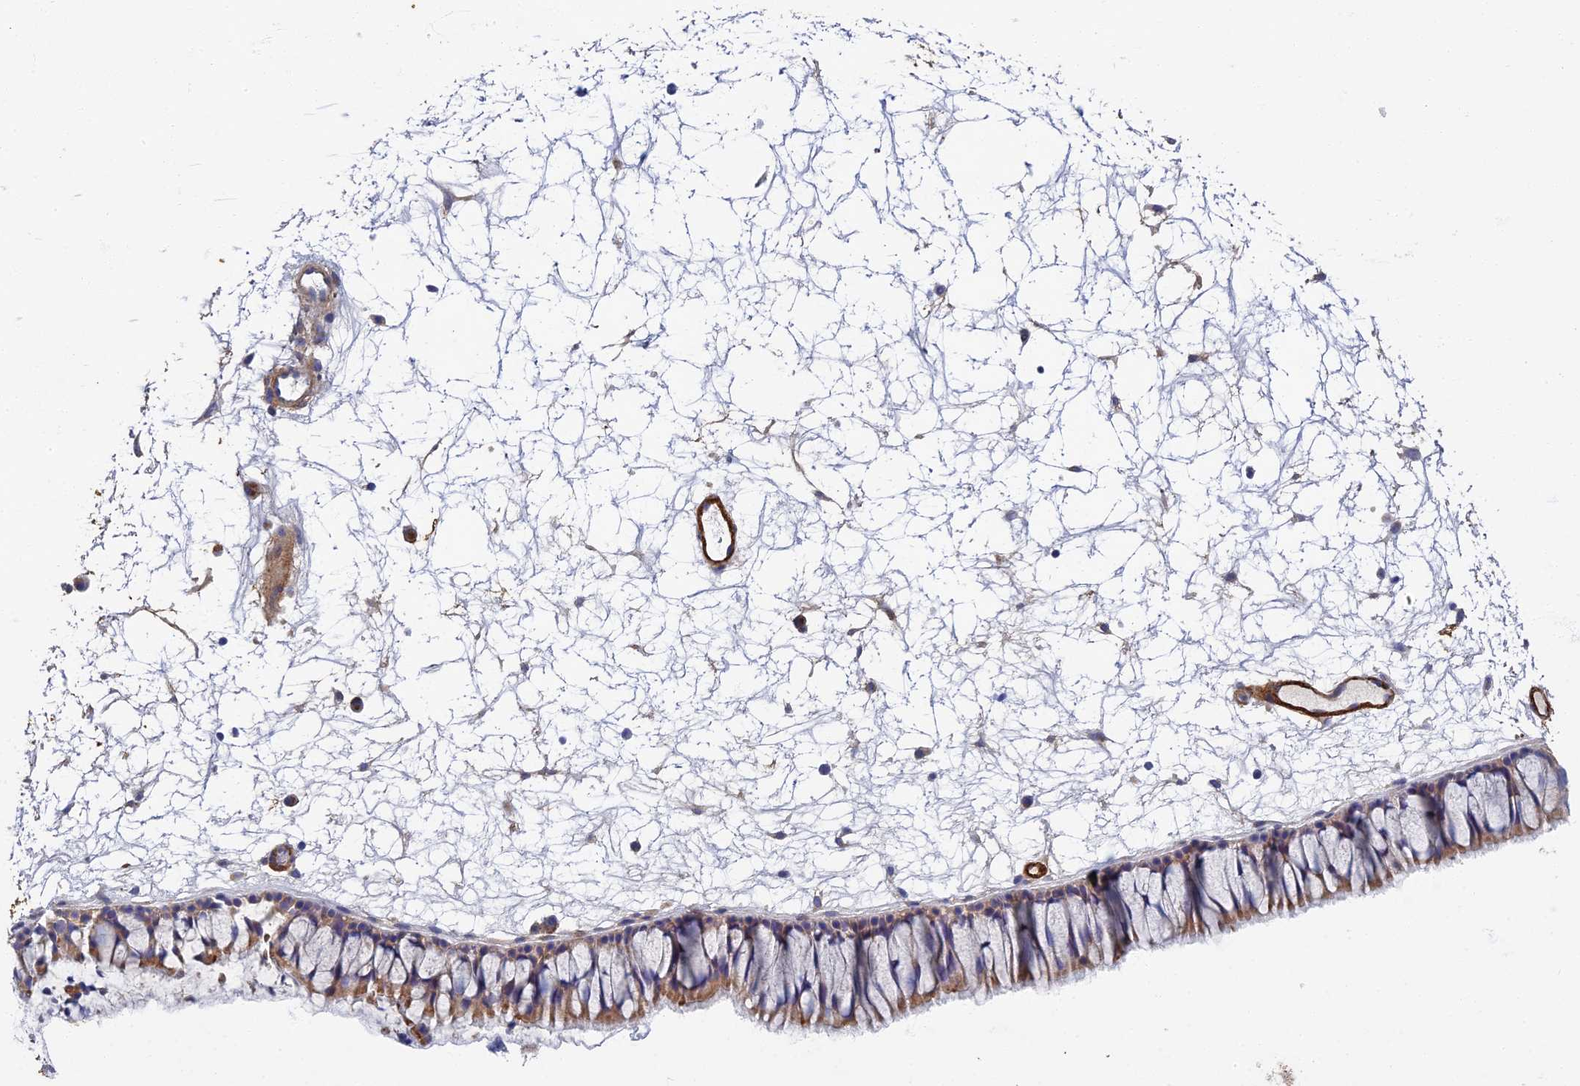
{"staining": {"intensity": "moderate", "quantity": "<25%", "location": "cytoplasmic/membranous"}, "tissue": "nasopharynx", "cell_type": "Respiratory epithelial cells", "image_type": "normal", "snomed": [{"axis": "morphology", "description": "Normal tissue, NOS"}, {"axis": "topography", "description": "Nasopharynx"}], "caption": "Immunohistochemistry (IHC) micrograph of benign nasopharynx: nasopharynx stained using immunohistochemistry (IHC) reveals low levels of moderate protein expression localized specifically in the cytoplasmic/membranous of respiratory epithelial cells, appearing as a cytoplasmic/membranous brown color.", "gene": "RNASEK", "patient": {"sex": "male", "age": 64}}